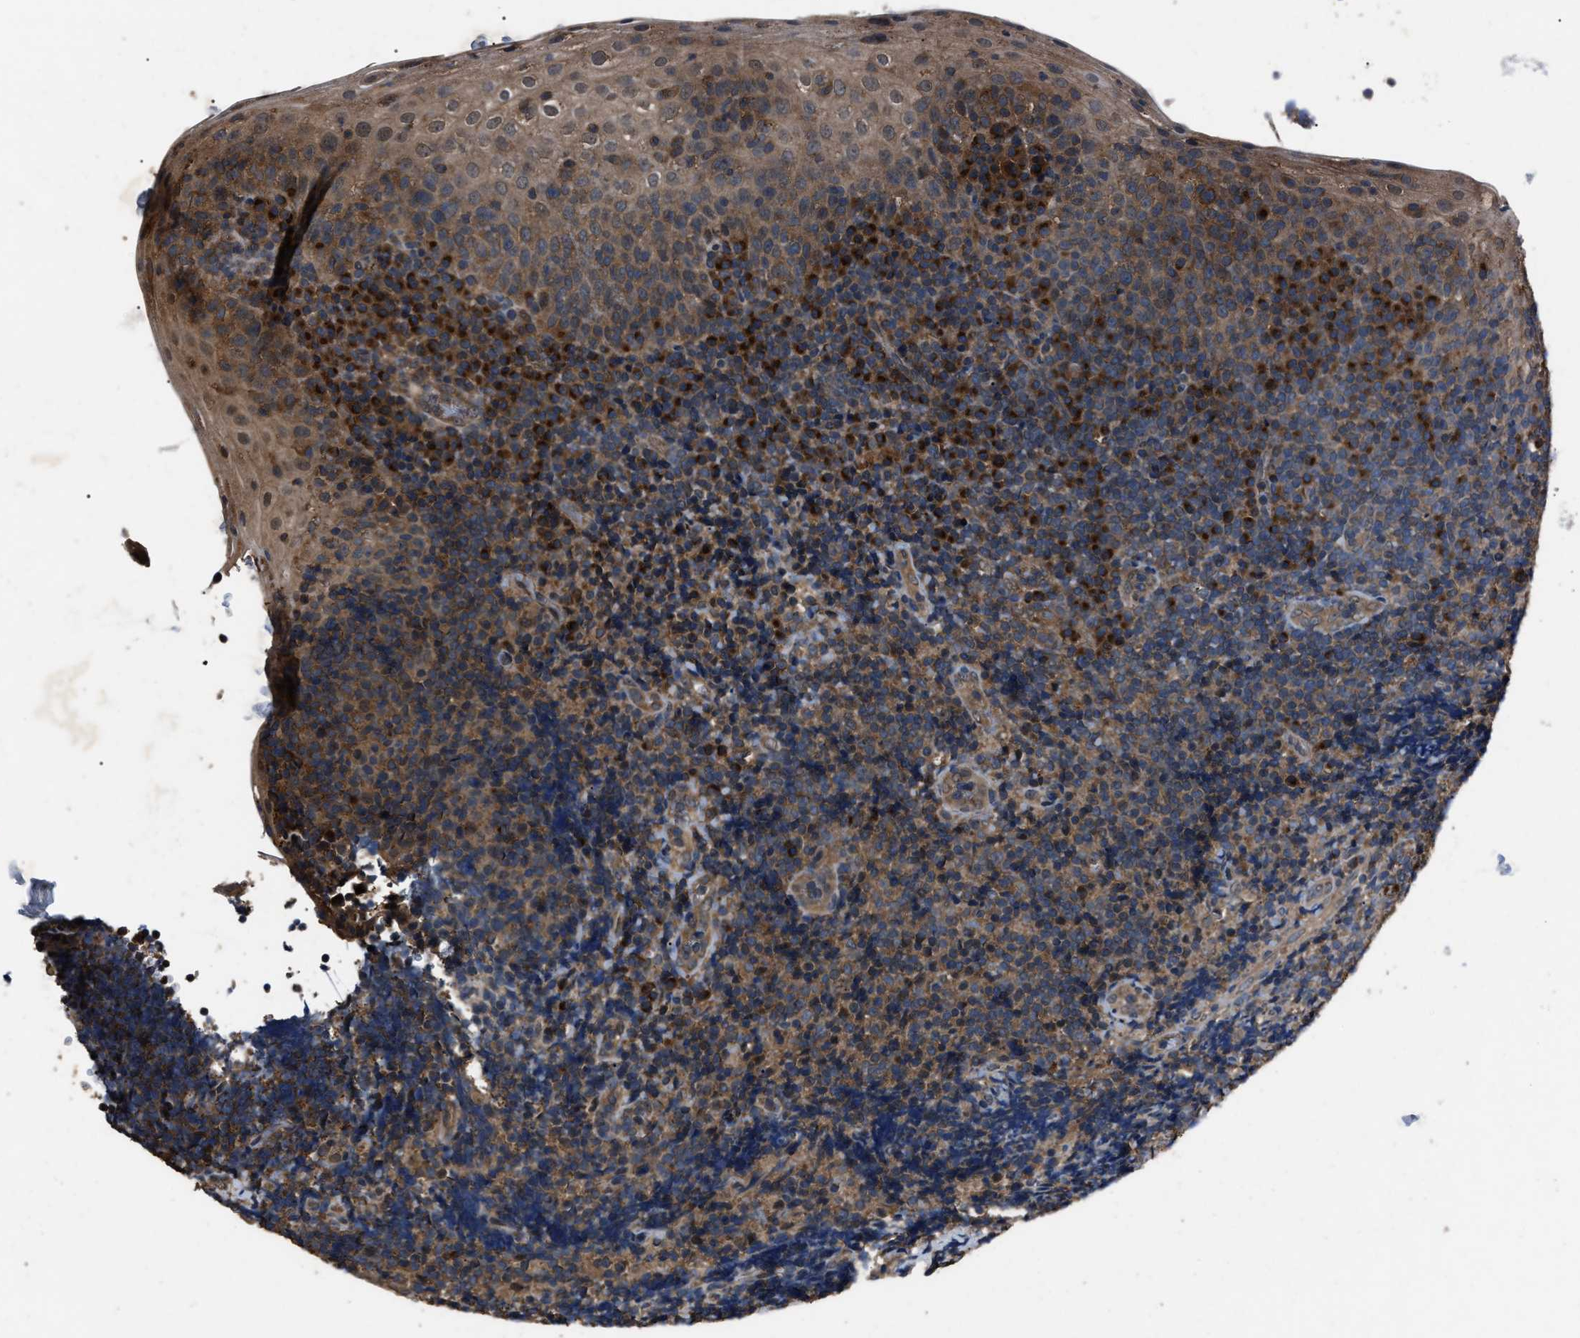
{"staining": {"intensity": "moderate", "quantity": ">75%", "location": "cytoplasmic/membranous"}, "tissue": "tonsil", "cell_type": "Germinal center cells", "image_type": "normal", "snomed": [{"axis": "morphology", "description": "Normal tissue, NOS"}, {"axis": "topography", "description": "Tonsil"}], "caption": "High-power microscopy captured an IHC micrograph of benign tonsil, revealing moderate cytoplasmic/membranous positivity in about >75% of germinal center cells.", "gene": "RNF216", "patient": {"sex": "male", "age": 37}}